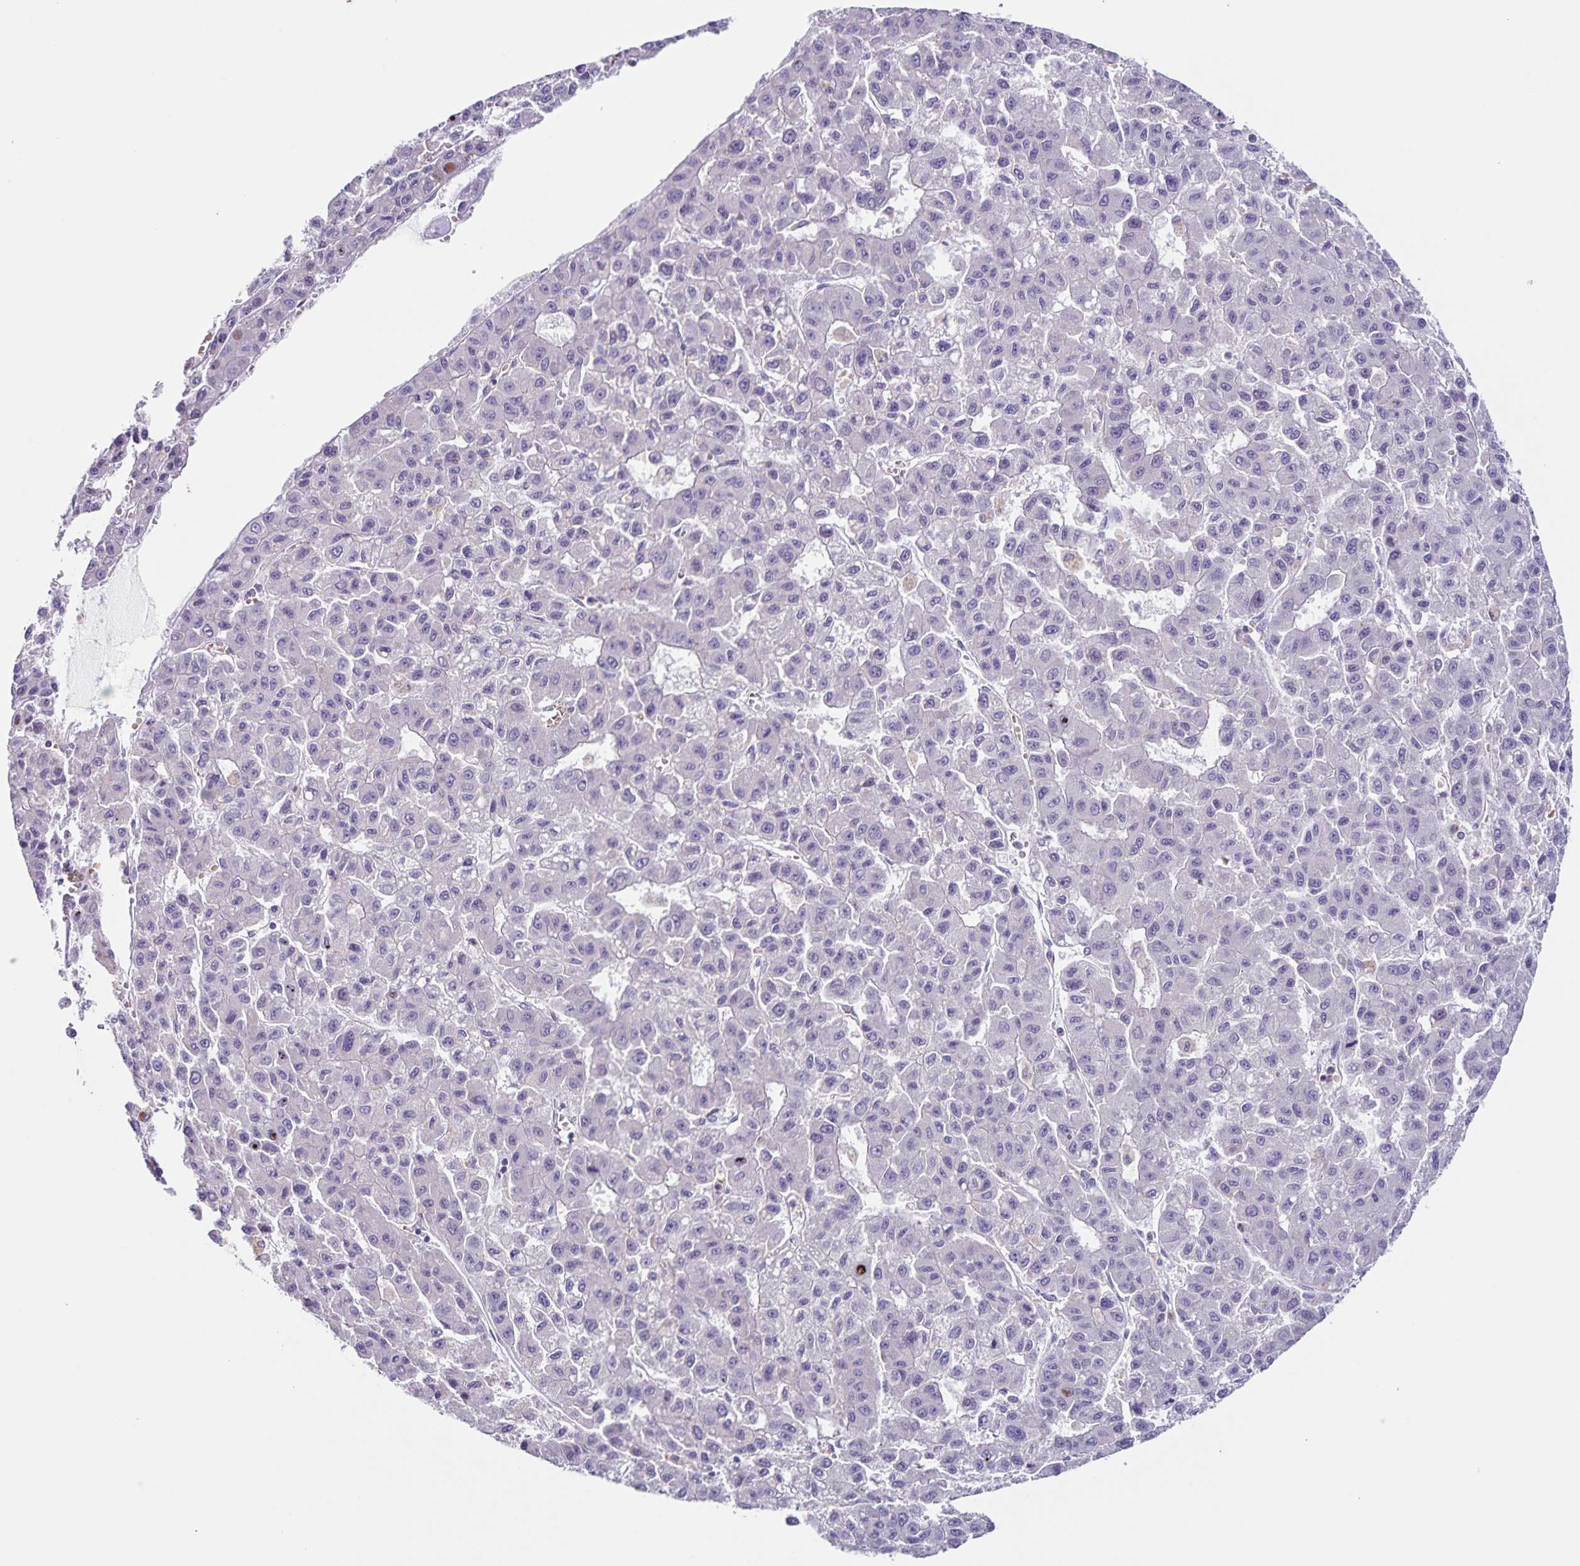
{"staining": {"intensity": "negative", "quantity": "none", "location": "none"}, "tissue": "liver cancer", "cell_type": "Tumor cells", "image_type": "cancer", "snomed": [{"axis": "morphology", "description": "Carcinoma, Hepatocellular, NOS"}, {"axis": "topography", "description": "Liver"}], "caption": "Human liver cancer stained for a protein using immunohistochemistry (IHC) shows no staining in tumor cells.", "gene": "STPG4", "patient": {"sex": "male", "age": 70}}